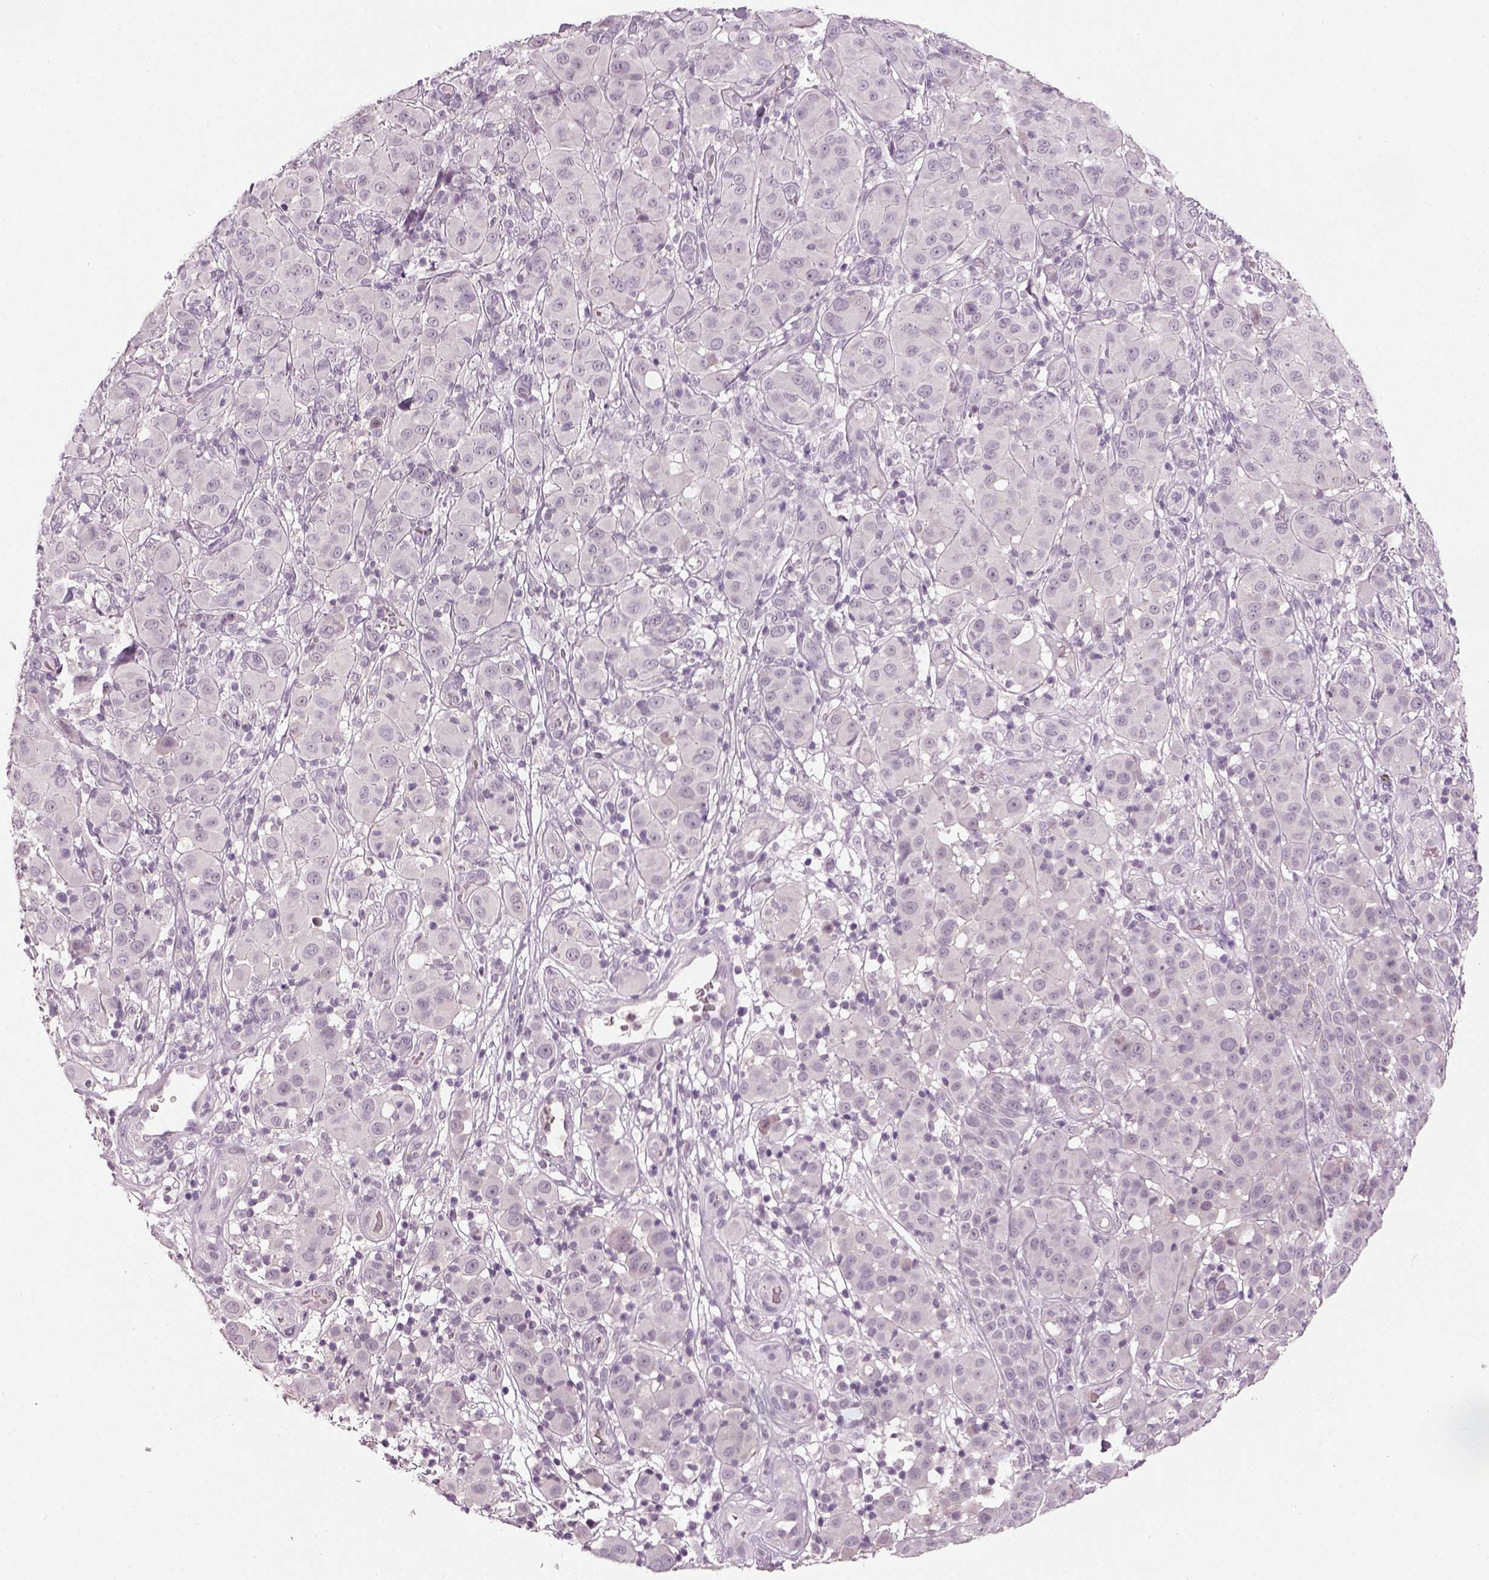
{"staining": {"intensity": "negative", "quantity": "none", "location": "none"}, "tissue": "melanoma", "cell_type": "Tumor cells", "image_type": "cancer", "snomed": [{"axis": "morphology", "description": "Malignant melanoma, NOS"}, {"axis": "topography", "description": "Skin"}], "caption": "High power microscopy histopathology image of an immunohistochemistry micrograph of melanoma, revealing no significant expression in tumor cells.", "gene": "GDNF", "patient": {"sex": "female", "age": 87}}